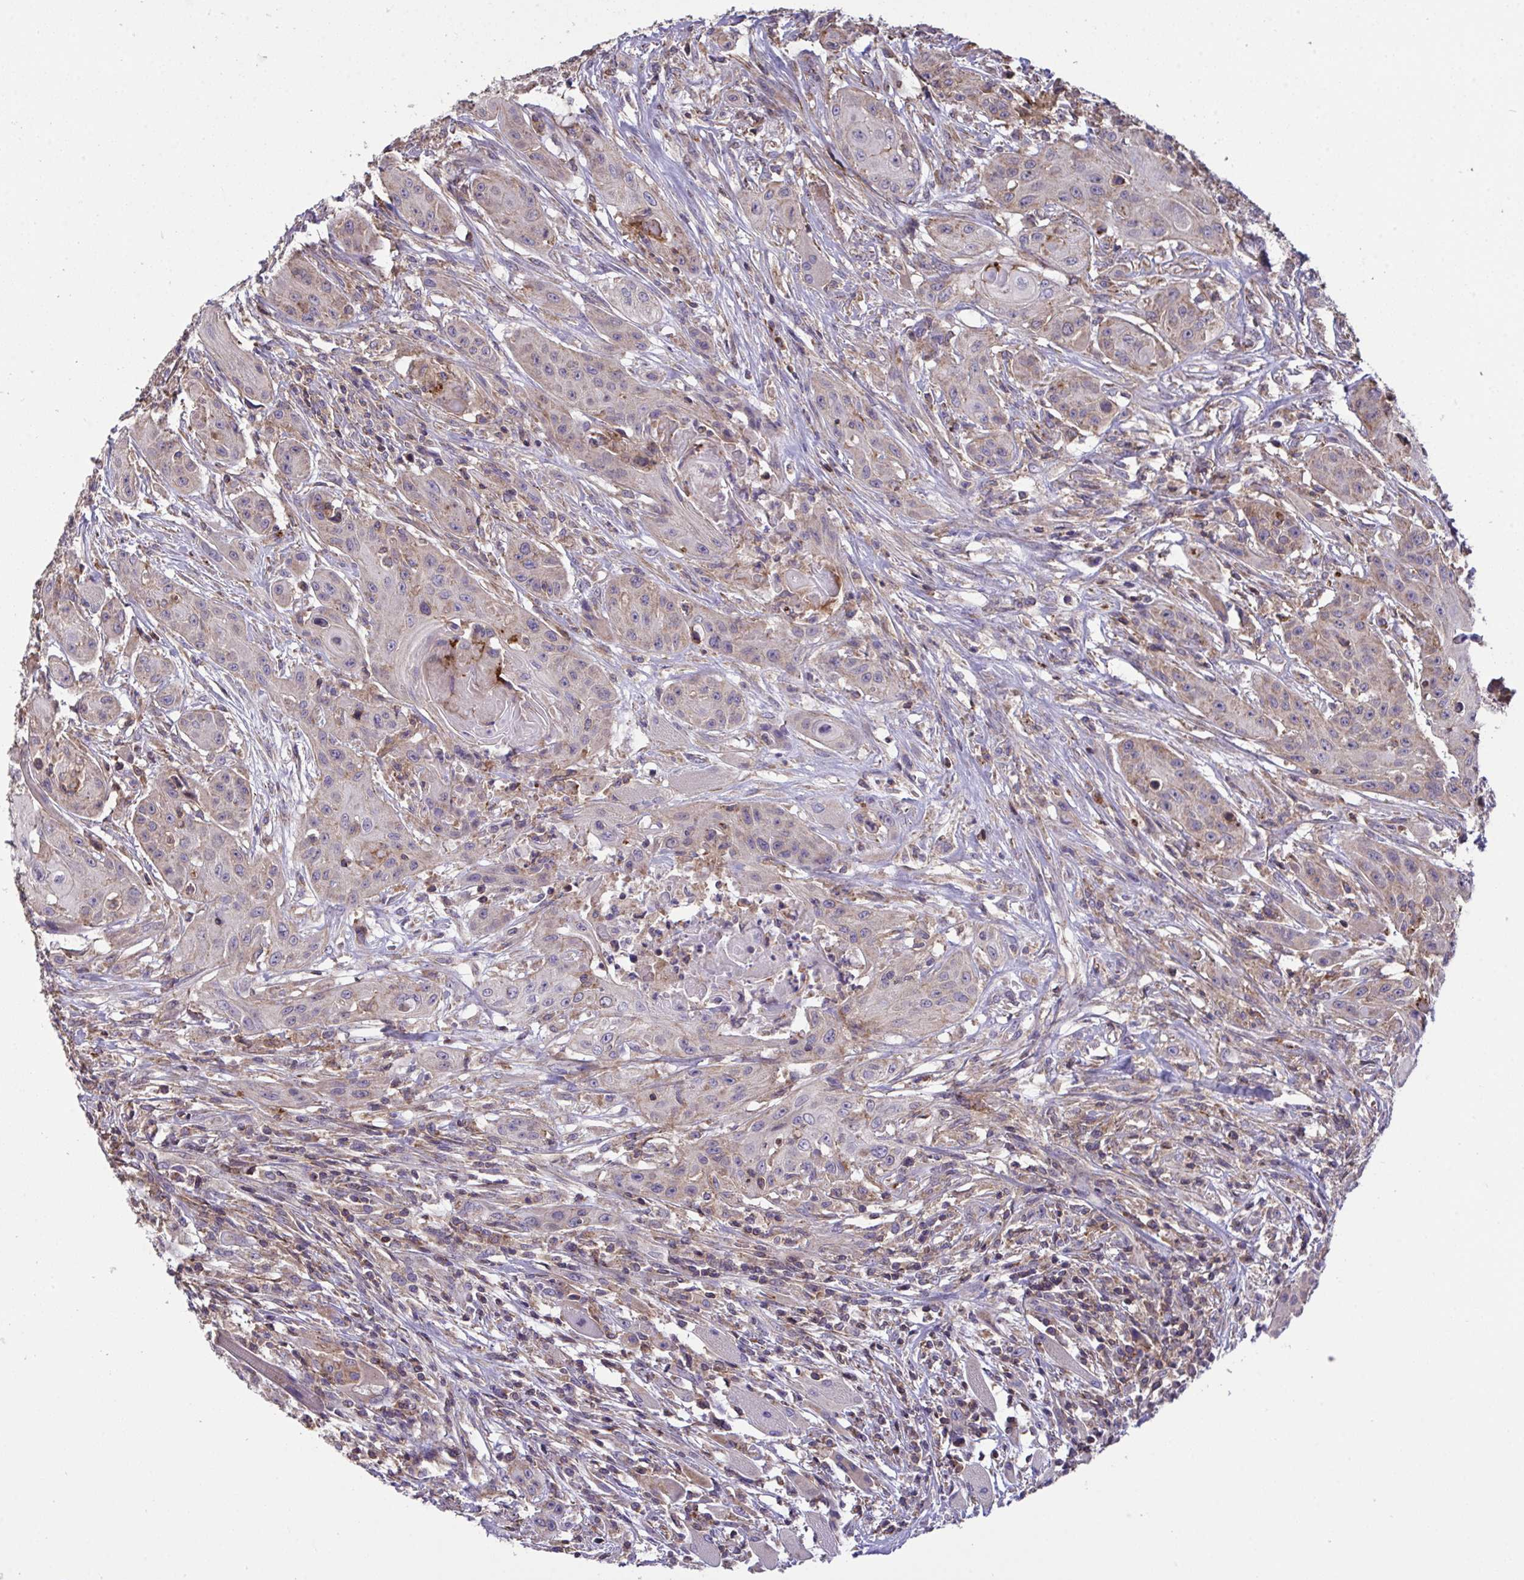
{"staining": {"intensity": "negative", "quantity": "none", "location": "none"}, "tissue": "head and neck cancer", "cell_type": "Tumor cells", "image_type": "cancer", "snomed": [{"axis": "morphology", "description": "Squamous cell carcinoma, NOS"}, {"axis": "topography", "description": "Oral tissue"}, {"axis": "topography", "description": "Head-Neck"}, {"axis": "topography", "description": "Neck, NOS"}], "caption": "Immunohistochemistry photomicrograph of neoplastic tissue: head and neck squamous cell carcinoma stained with DAB exhibits no significant protein expression in tumor cells.", "gene": "PPM1H", "patient": {"sex": "female", "age": 55}}